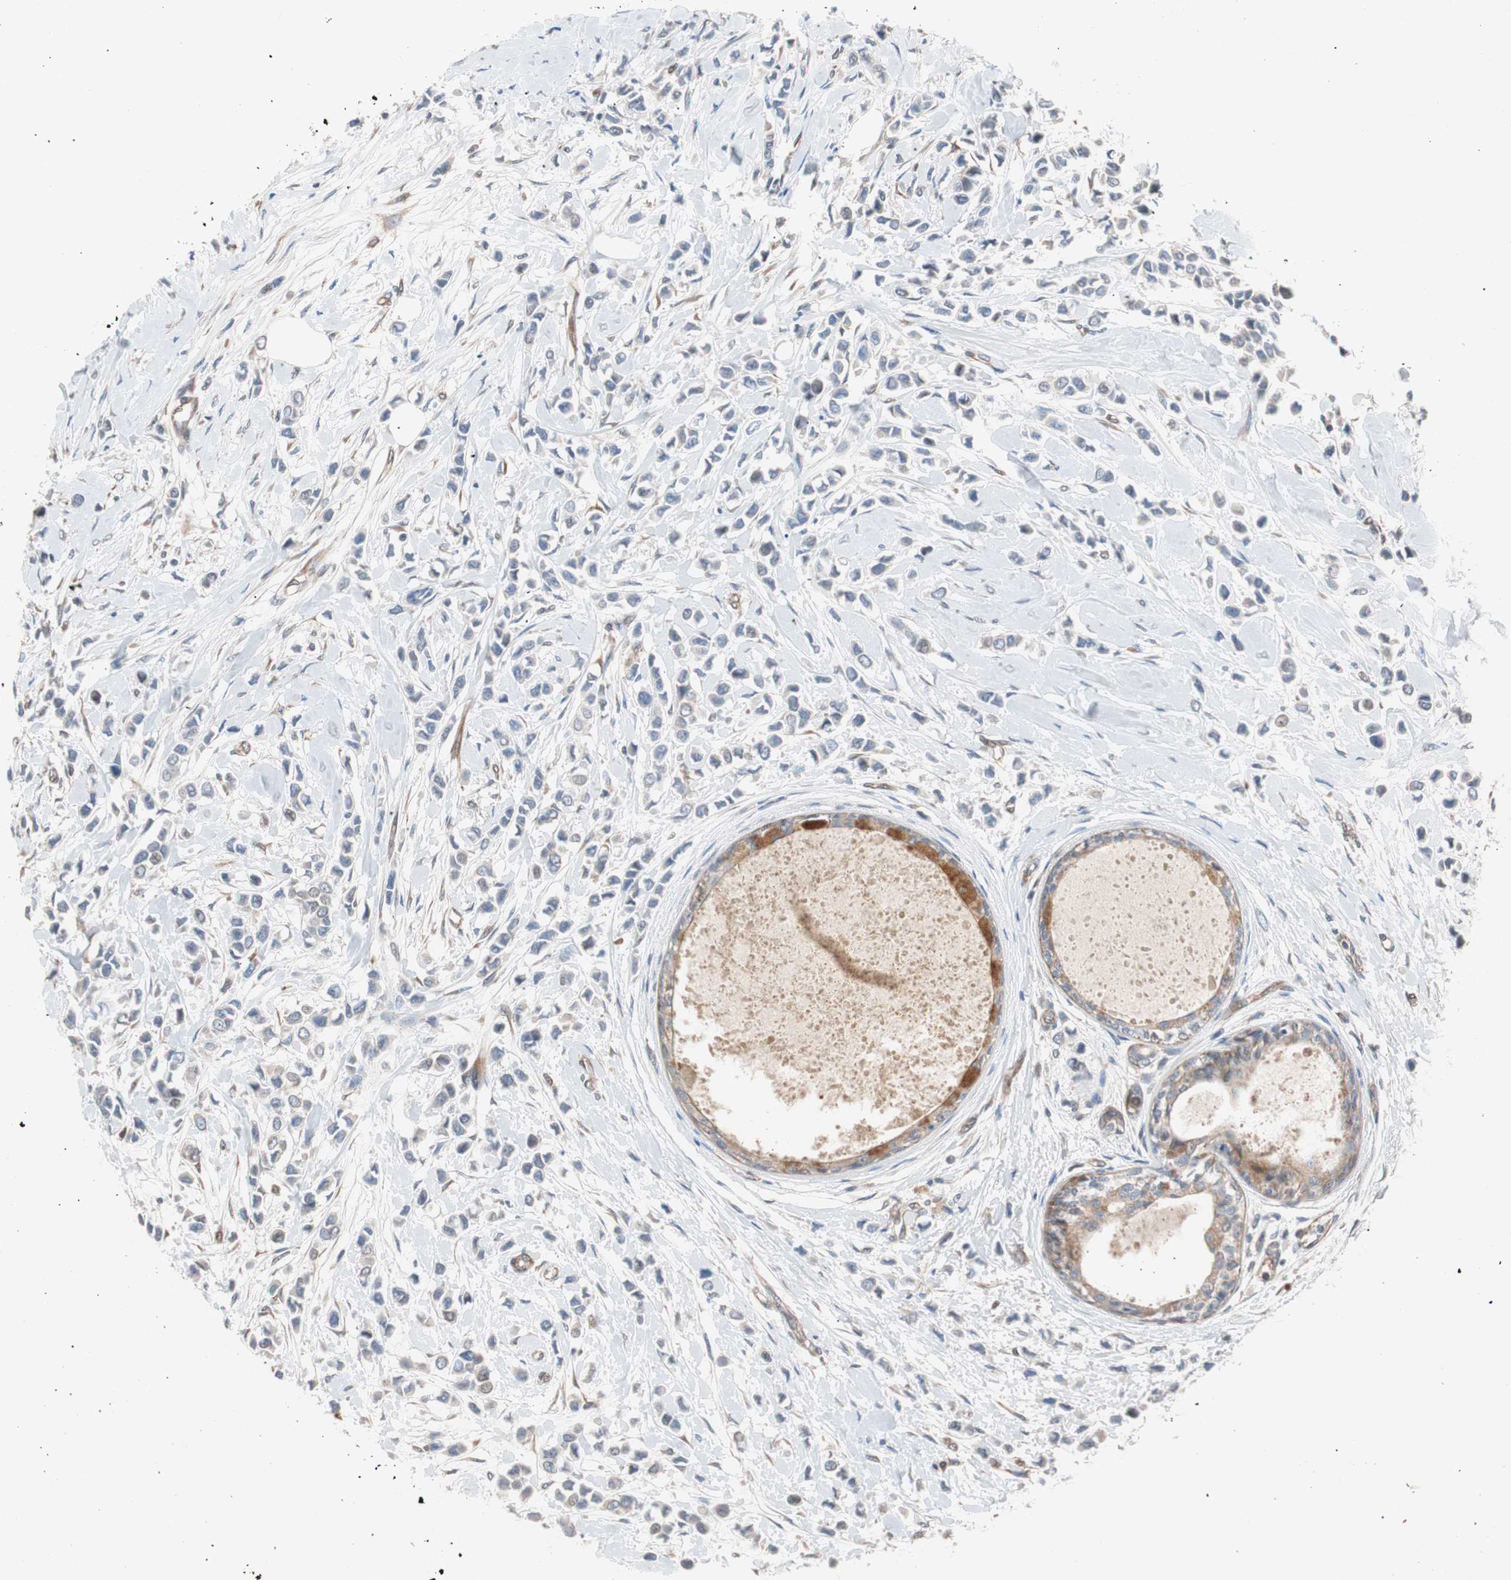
{"staining": {"intensity": "negative", "quantity": "none", "location": "none"}, "tissue": "breast cancer", "cell_type": "Tumor cells", "image_type": "cancer", "snomed": [{"axis": "morphology", "description": "Lobular carcinoma"}, {"axis": "topography", "description": "Breast"}], "caption": "A histopathology image of human breast cancer is negative for staining in tumor cells. (DAB (3,3'-diaminobenzidine) IHC, high magnification).", "gene": "SMG1", "patient": {"sex": "female", "age": 51}}